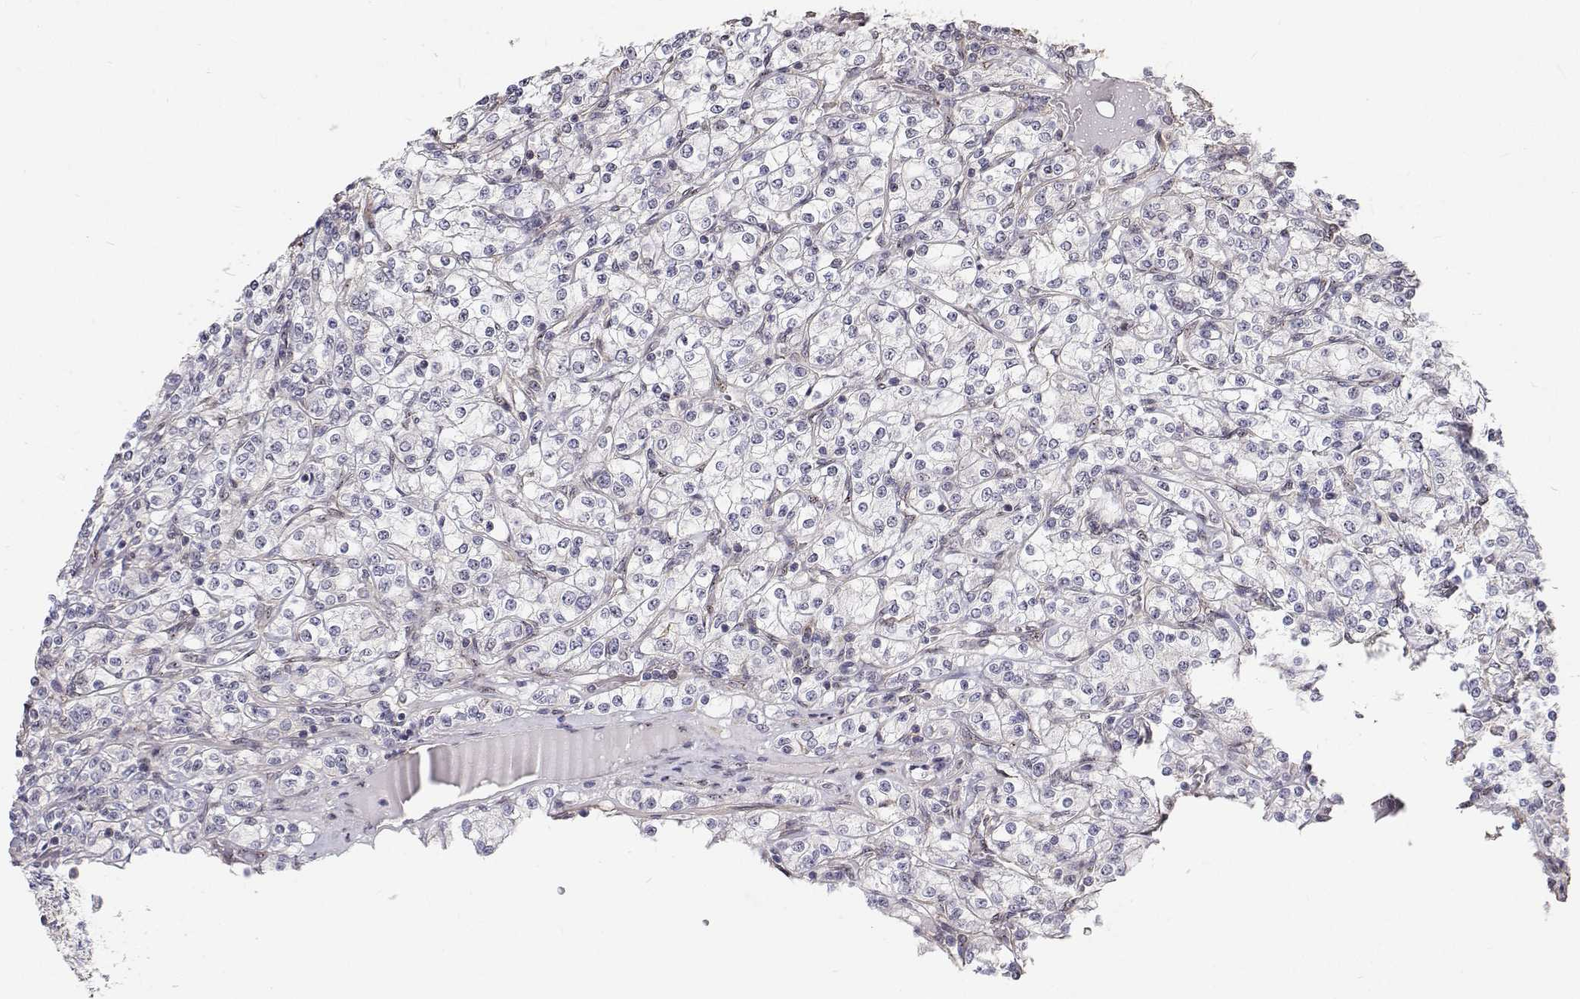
{"staining": {"intensity": "negative", "quantity": "none", "location": "none"}, "tissue": "renal cancer", "cell_type": "Tumor cells", "image_type": "cancer", "snomed": [{"axis": "morphology", "description": "Adenocarcinoma, NOS"}, {"axis": "topography", "description": "Kidney"}], "caption": "The image displays no staining of tumor cells in renal cancer. (Stains: DAB IHC with hematoxylin counter stain, Microscopy: brightfield microscopy at high magnification).", "gene": "GSDMA", "patient": {"sex": "male", "age": 77}}